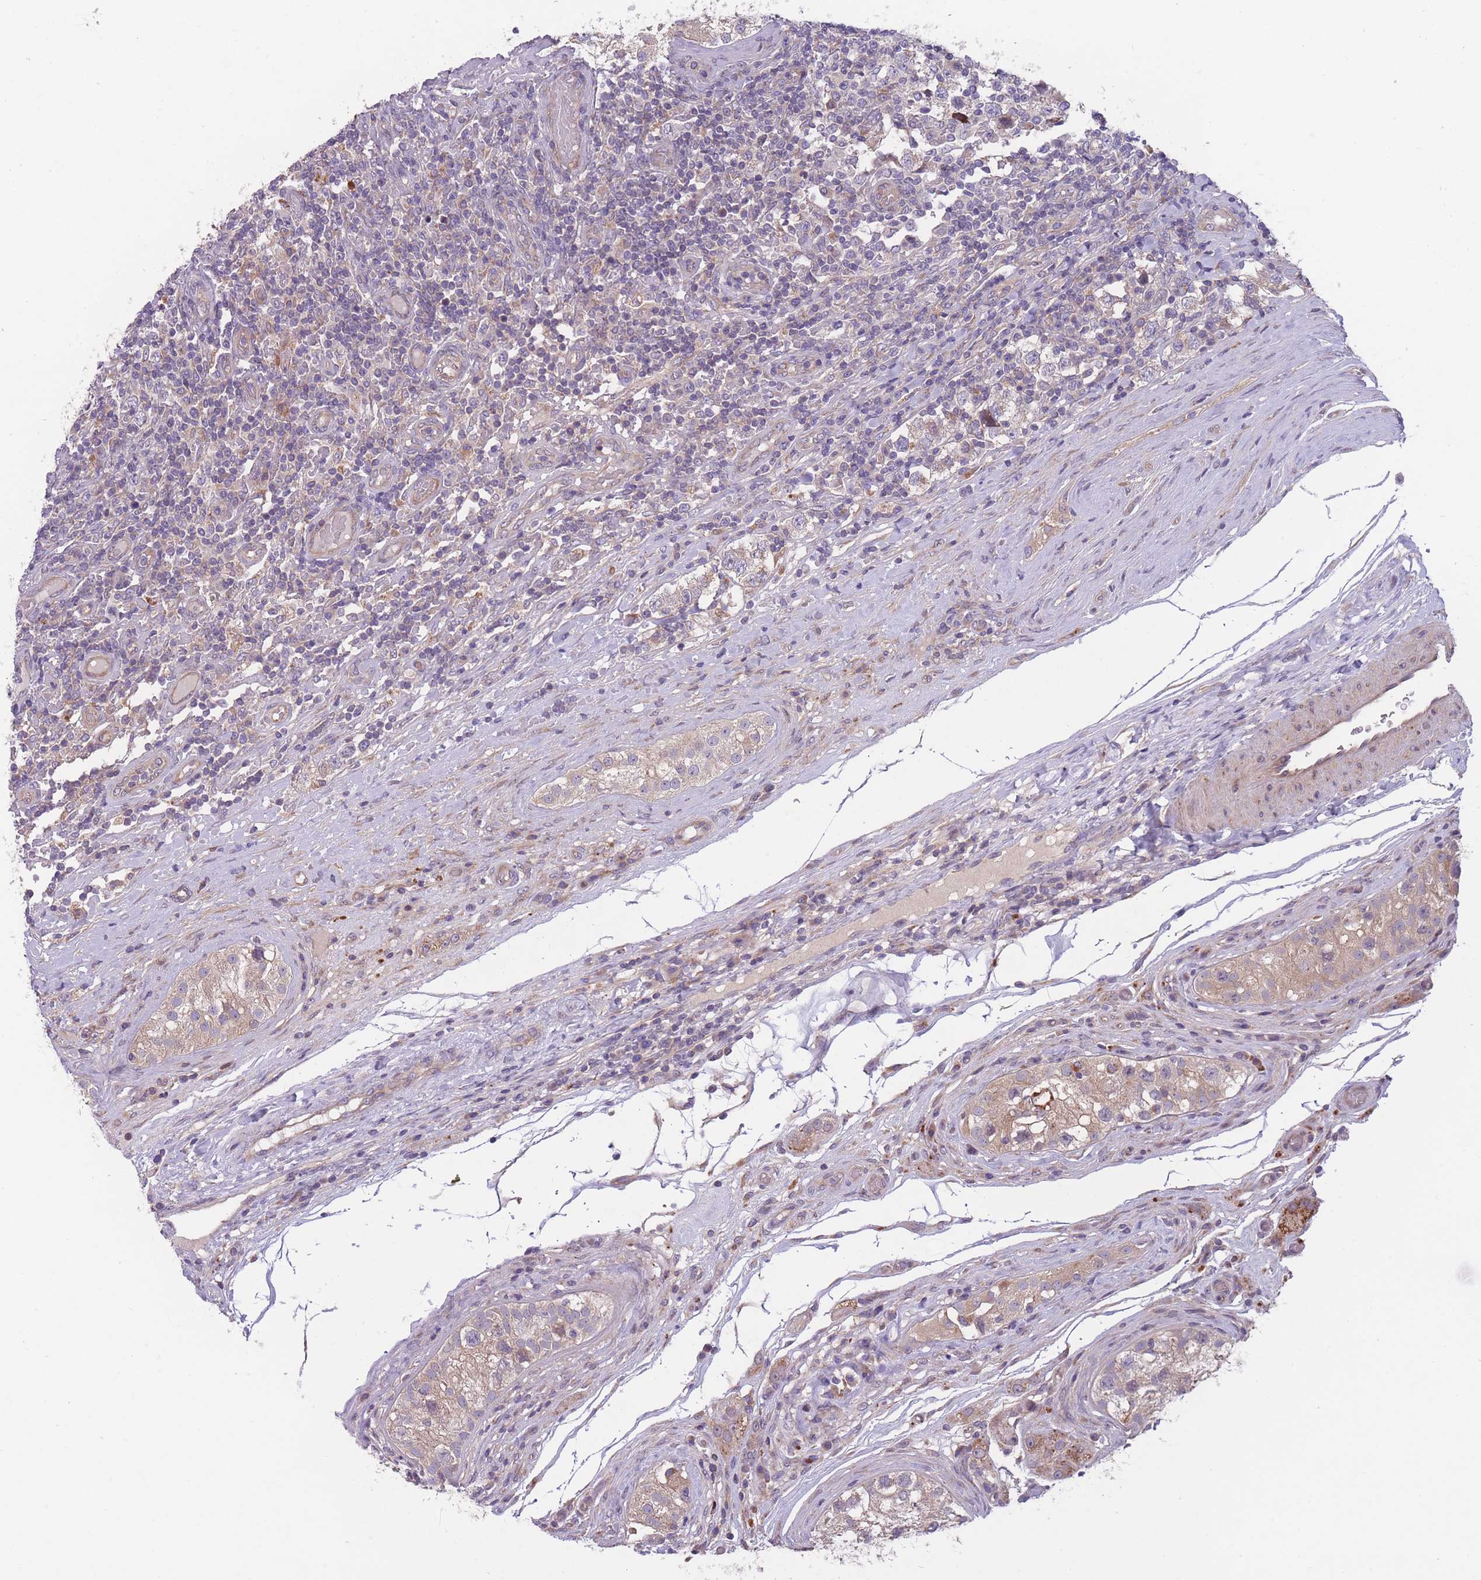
{"staining": {"intensity": "negative", "quantity": "none", "location": "none"}, "tissue": "testis cancer", "cell_type": "Tumor cells", "image_type": "cancer", "snomed": [{"axis": "morphology", "description": "Seminoma, NOS"}, {"axis": "topography", "description": "Testis"}], "caption": "Tumor cells show no significant positivity in testis cancer (seminoma).", "gene": "ITPKC", "patient": {"sex": "male", "age": 34}}